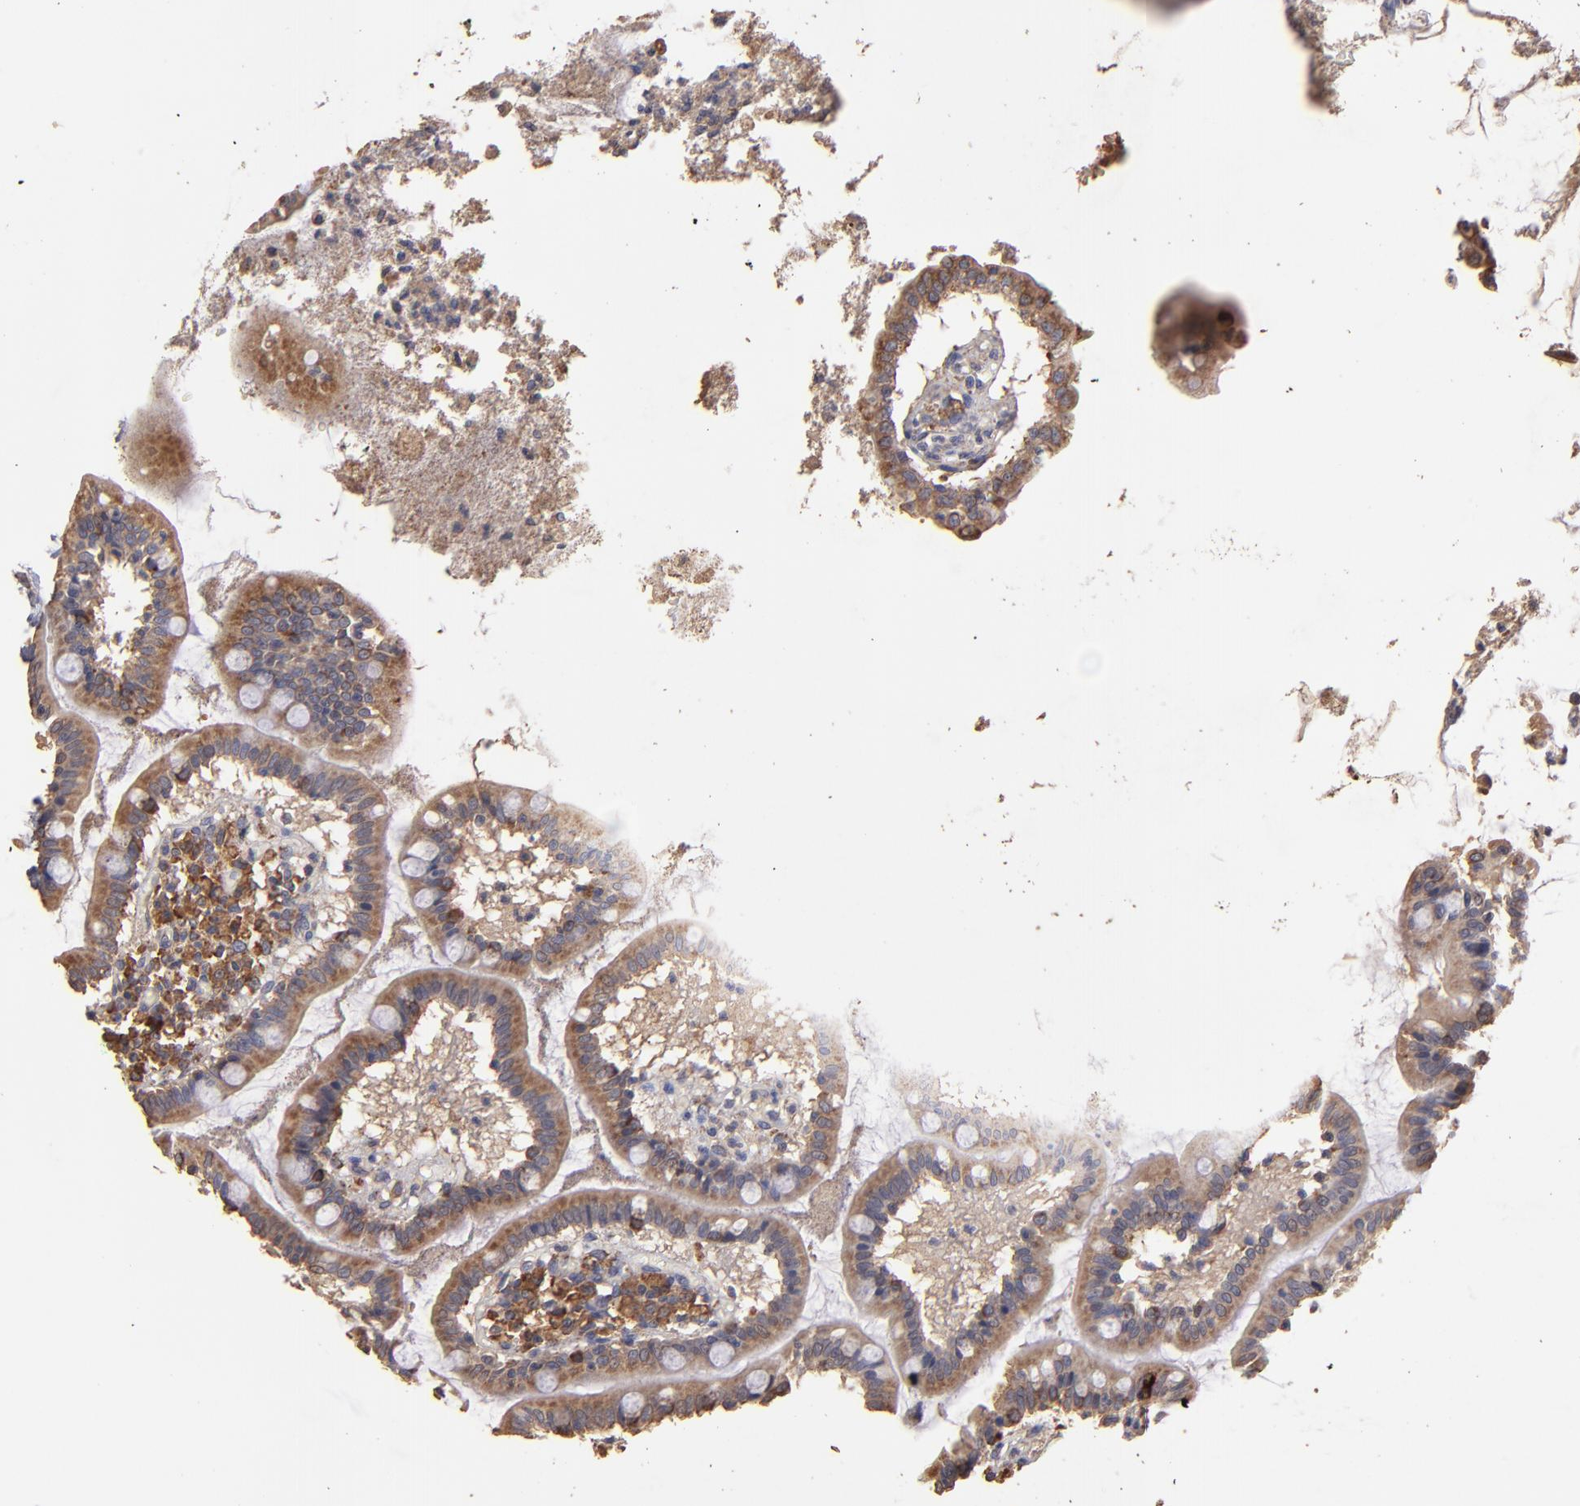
{"staining": {"intensity": "moderate", "quantity": ">75%", "location": "cytoplasmic/membranous"}, "tissue": "small intestine", "cell_type": "Glandular cells", "image_type": "normal", "snomed": [{"axis": "morphology", "description": "Normal tissue, NOS"}, {"axis": "topography", "description": "Small intestine"}], "caption": "High-magnification brightfield microscopy of benign small intestine stained with DAB (3,3'-diaminobenzidine) (brown) and counterstained with hematoxylin (blue). glandular cells exhibit moderate cytoplasmic/membranous positivity is appreciated in about>75% of cells. The staining was performed using DAB (3,3'-diaminobenzidine) to visualize the protein expression in brown, while the nuclei were stained in blue with hematoxylin (Magnification: 20x).", "gene": "NFKBIE", "patient": {"sex": "female", "age": 61}}